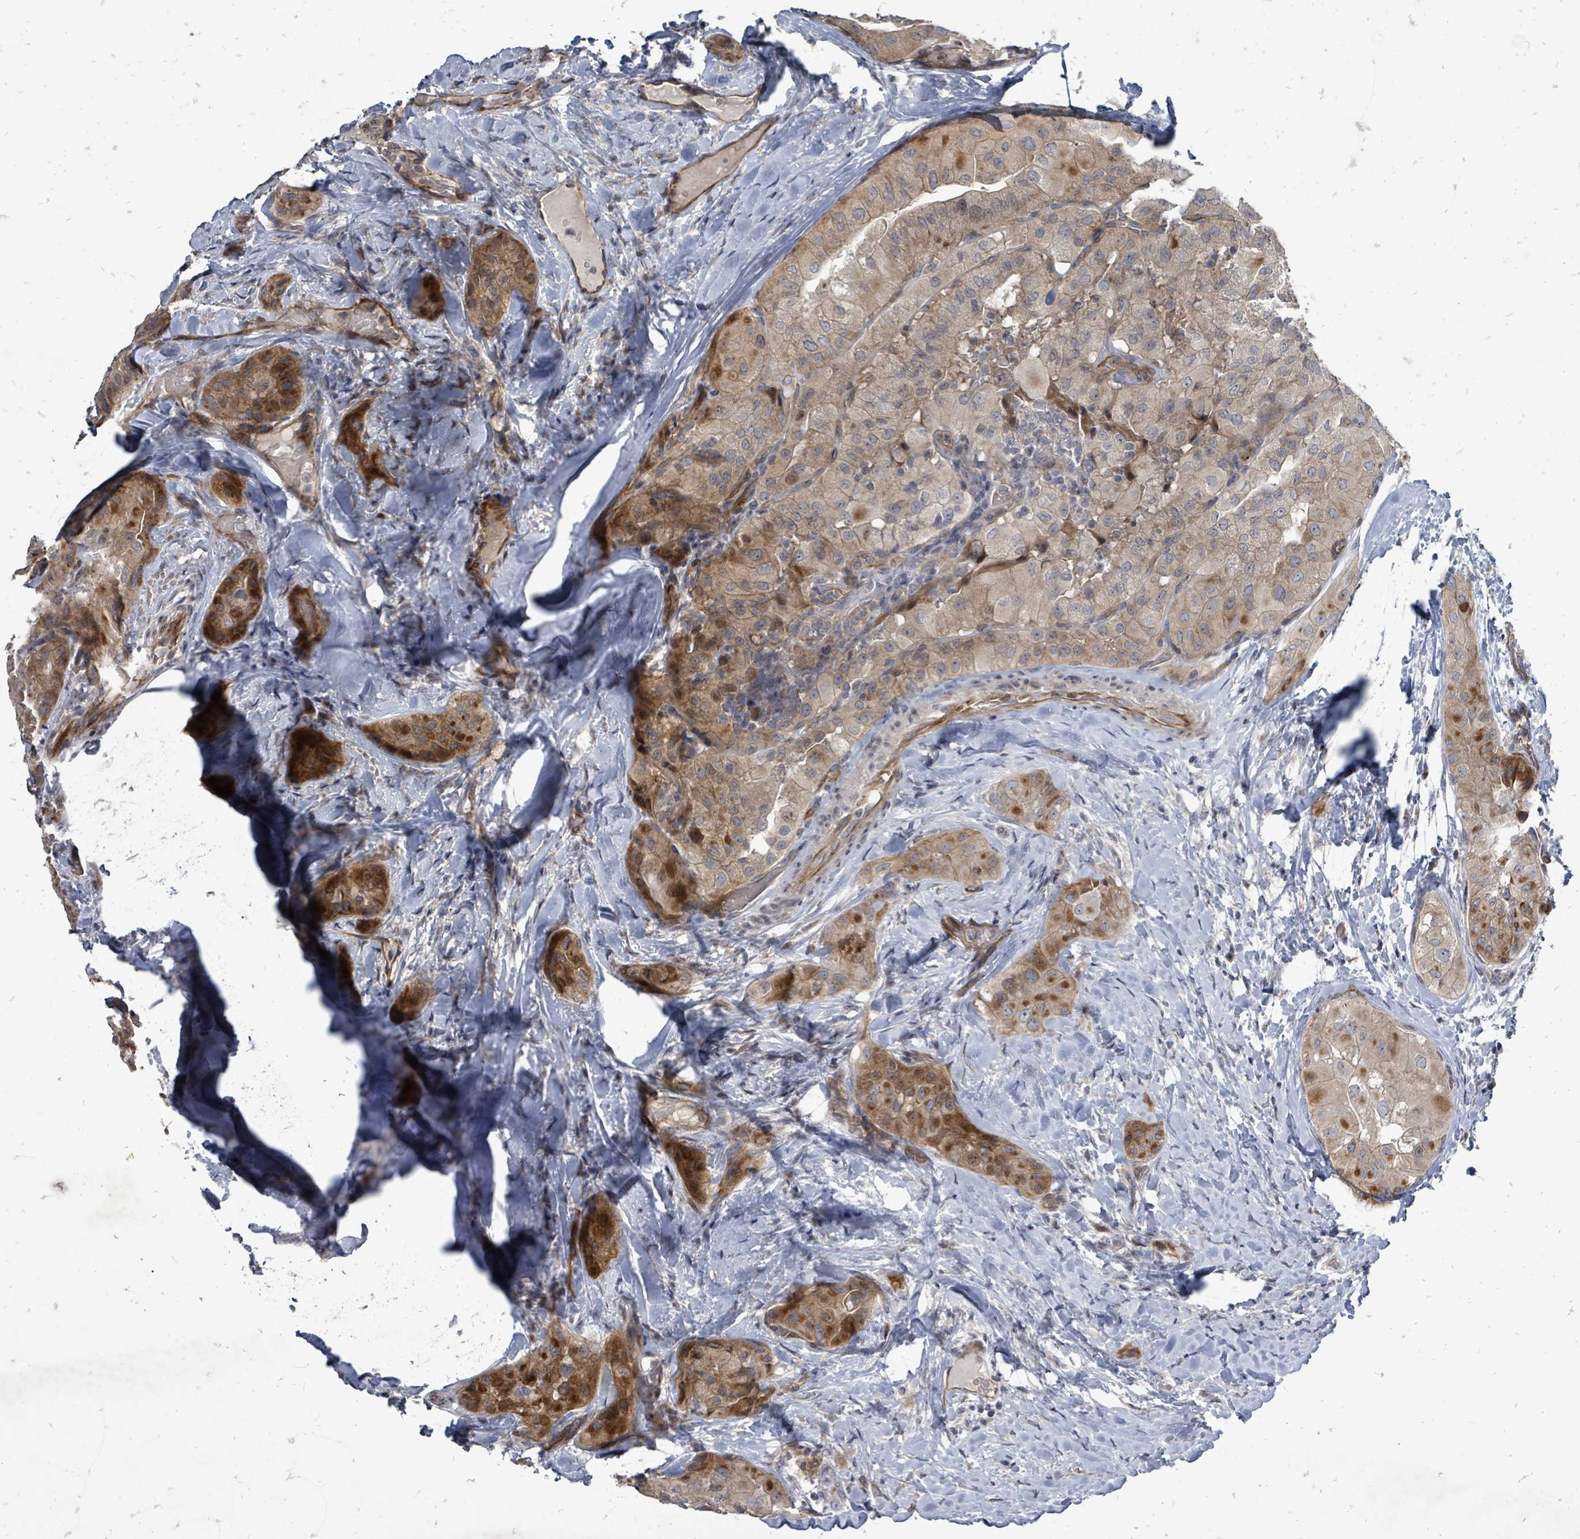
{"staining": {"intensity": "strong", "quantity": "<25%", "location": "cytoplasmic/membranous,nuclear"}, "tissue": "thyroid cancer", "cell_type": "Tumor cells", "image_type": "cancer", "snomed": [{"axis": "morphology", "description": "Normal tissue, NOS"}, {"axis": "morphology", "description": "Papillary adenocarcinoma, NOS"}, {"axis": "topography", "description": "Thyroid gland"}], "caption": "Strong cytoplasmic/membranous and nuclear positivity is seen in approximately <25% of tumor cells in papillary adenocarcinoma (thyroid). Ihc stains the protein in brown and the nuclei are stained blue.", "gene": "RALGAPB", "patient": {"sex": "female", "age": 59}}